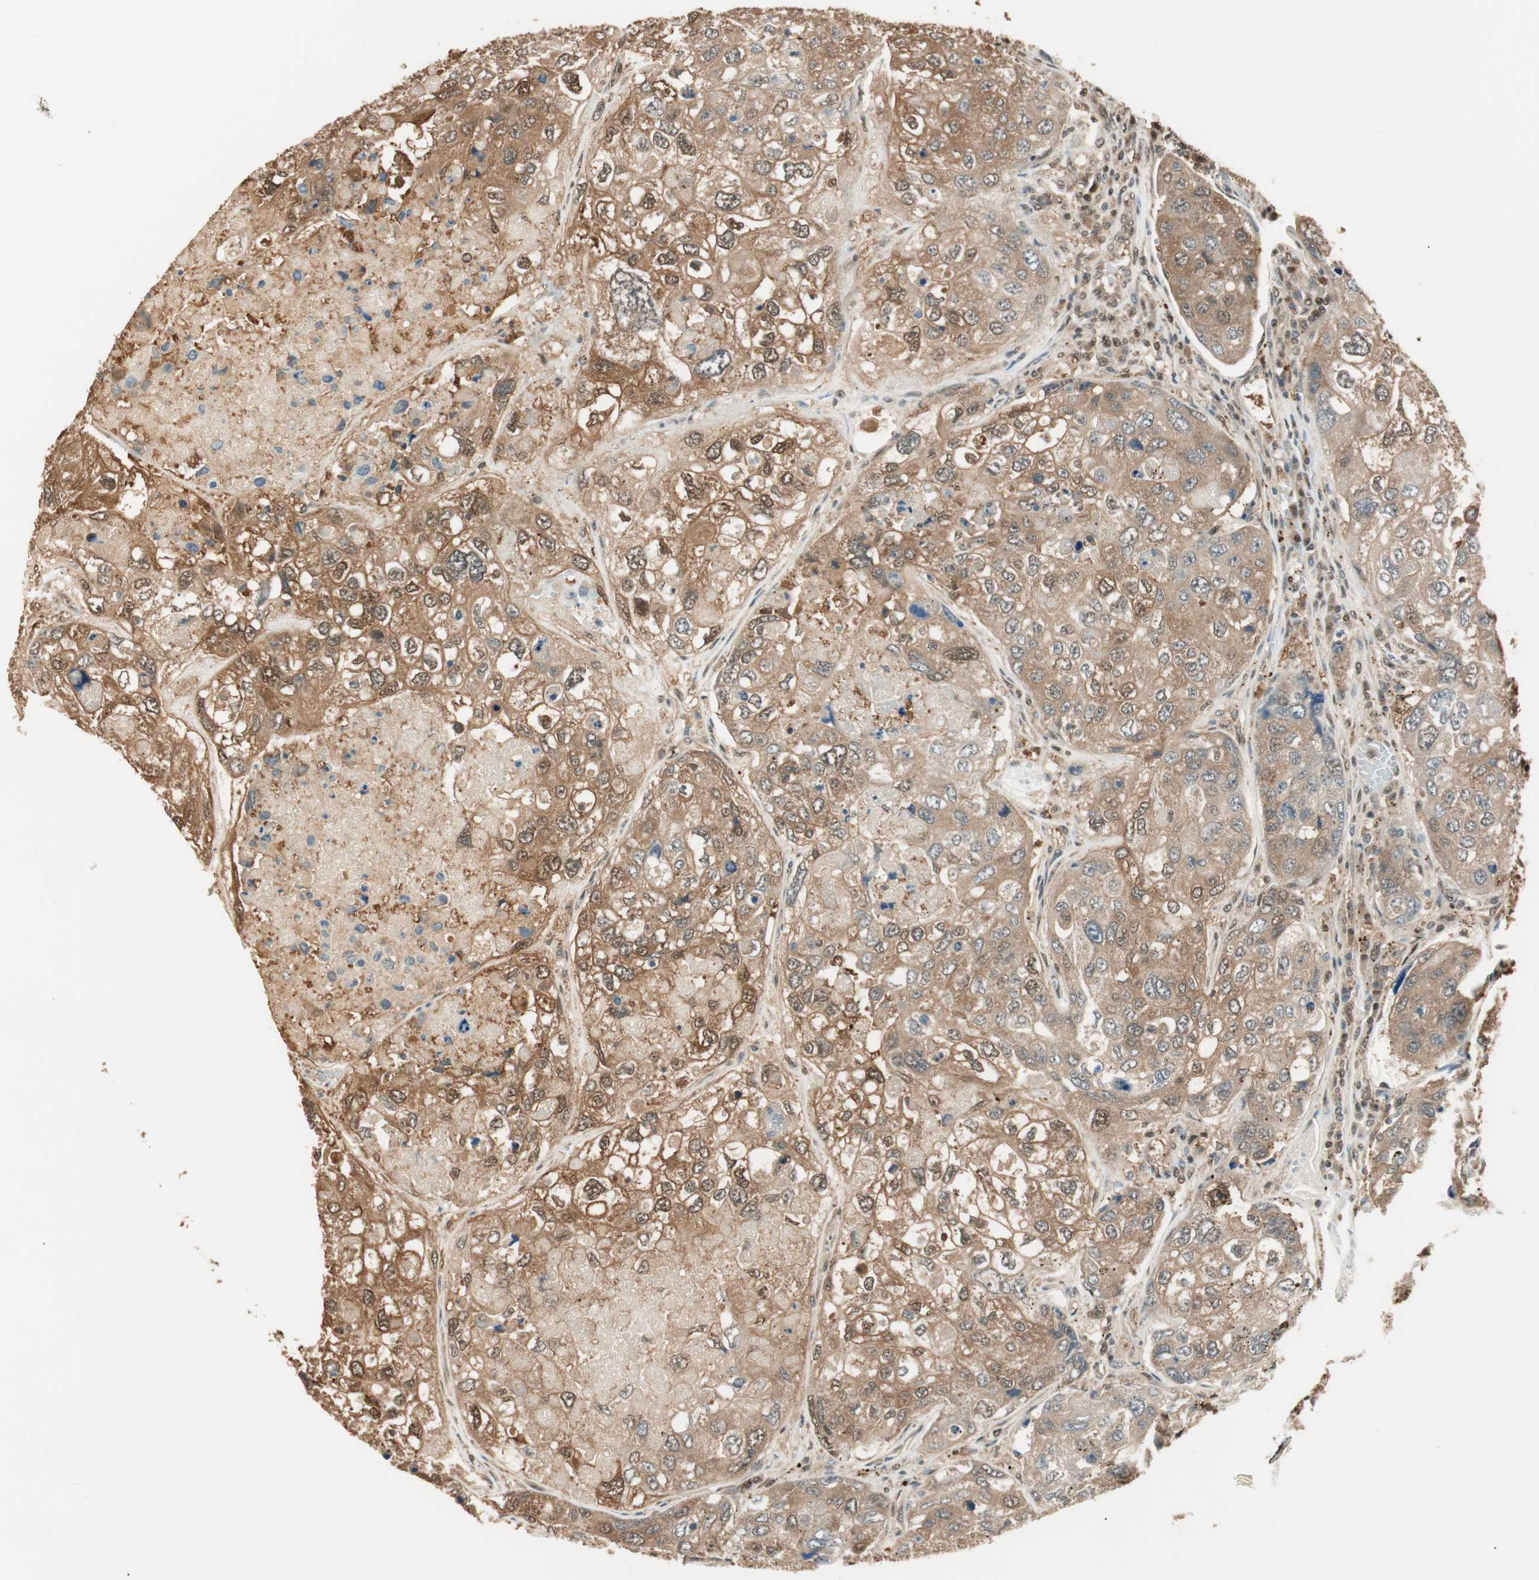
{"staining": {"intensity": "moderate", "quantity": ">75%", "location": "cytoplasmic/membranous,nuclear"}, "tissue": "urothelial cancer", "cell_type": "Tumor cells", "image_type": "cancer", "snomed": [{"axis": "morphology", "description": "Urothelial carcinoma, High grade"}, {"axis": "topography", "description": "Lymph node"}, {"axis": "topography", "description": "Urinary bladder"}], "caption": "Immunohistochemical staining of urothelial carcinoma (high-grade) displays medium levels of moderate cytoplasmic/membranous and nuclear protein positivity in approximately >75% of tumor cells.", "gene": "ZNF443", "patient": {"sex": "male", "age": 51}}